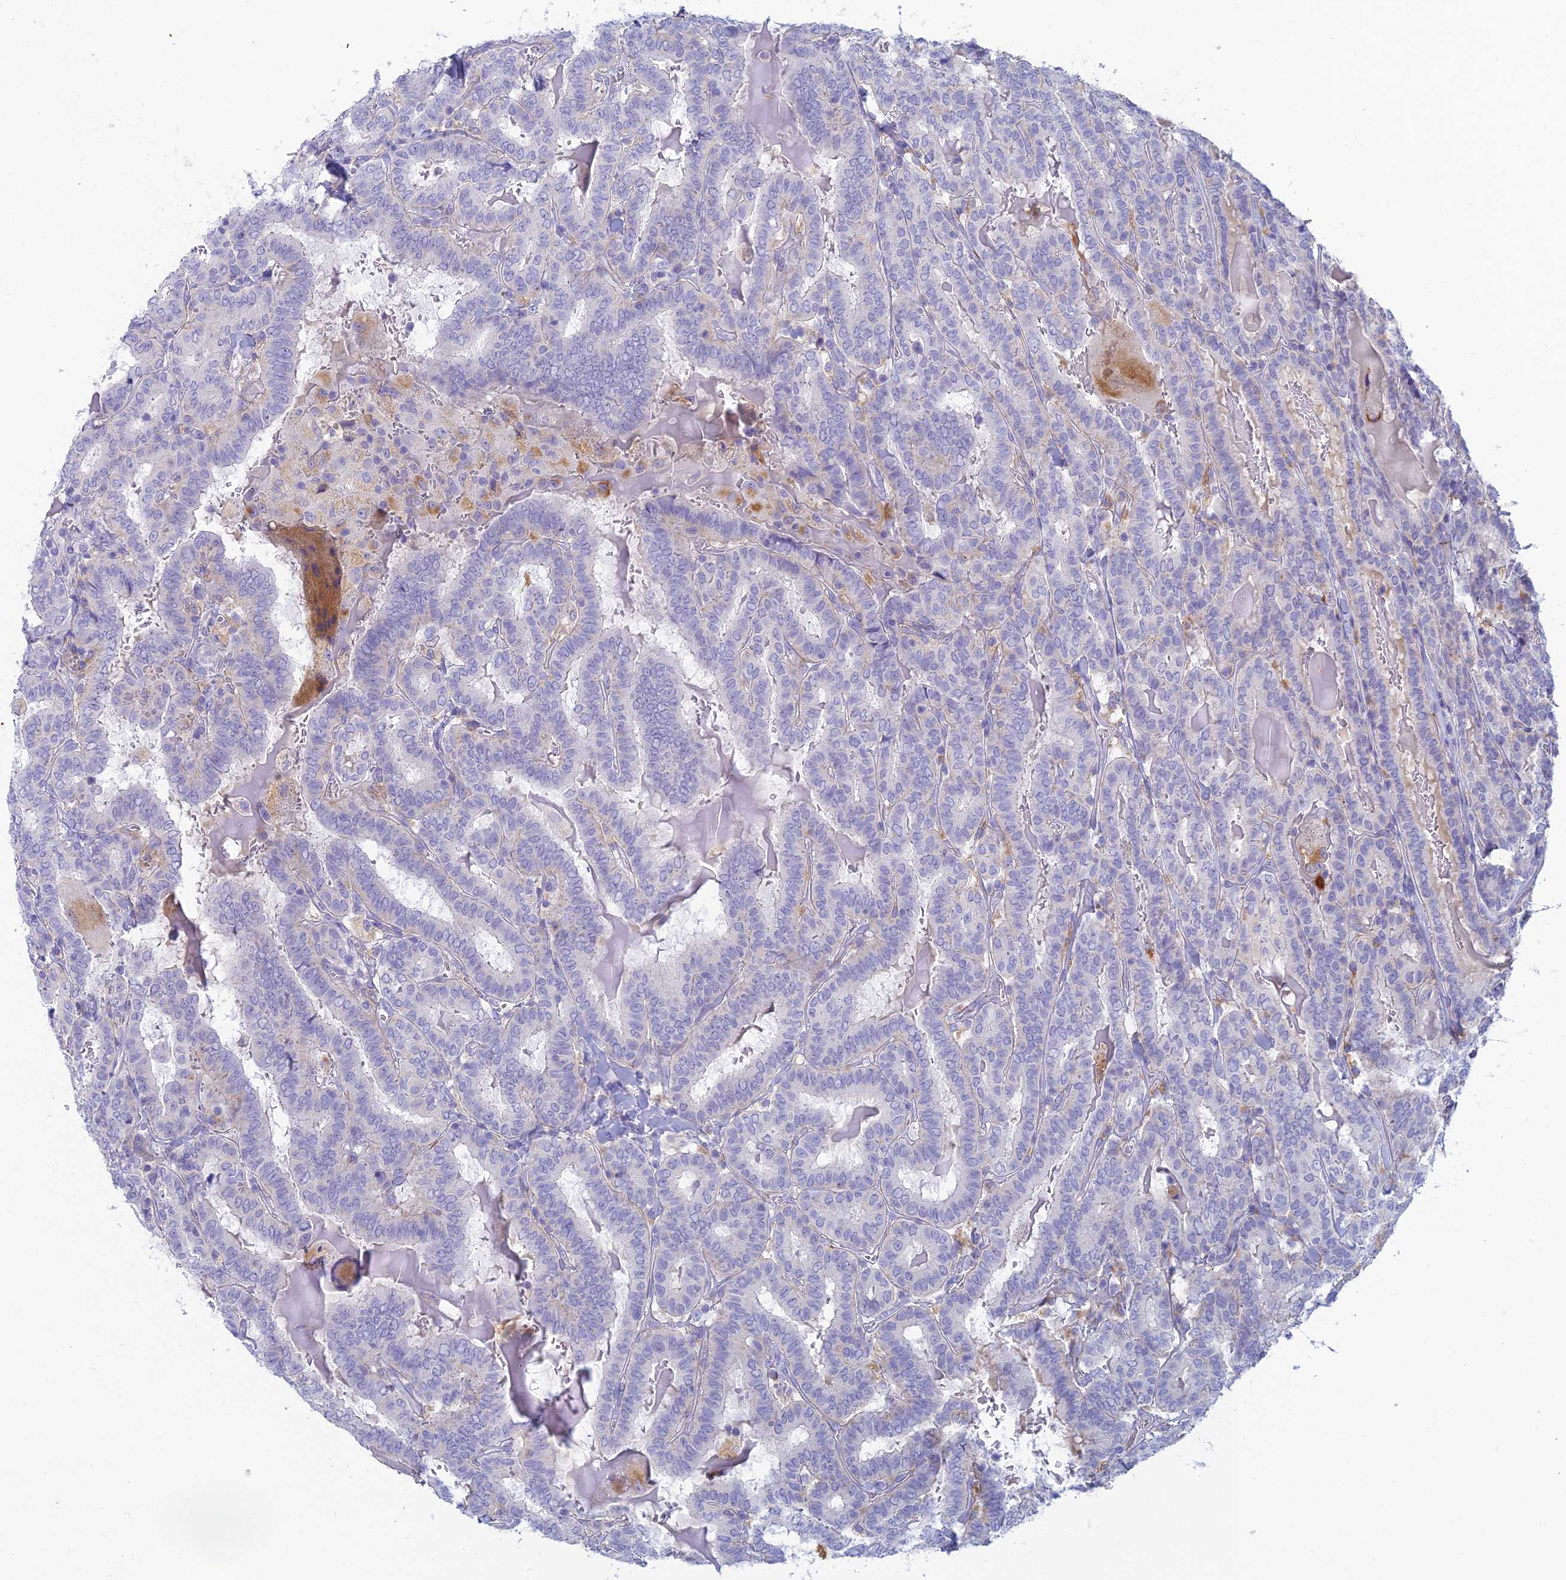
{"staining": {"intensity": "negative", "quantity": "none", "location": "none"}, "tissue": "thyroid cancer", "cell_type": "Tumor cells", "image_type": "cancer", "snomed": [{"axis": "morphology", "description": "Papillary adenocarcinoma, NOS"}, {"axis": "topography", "description": "Thyroid gland"}], "caption": "The micrograph displays no significant staining in tumor cells of thyroid cancer.", "gene": "FERD3L", "patient": {"sex": "female", "age": 72}}